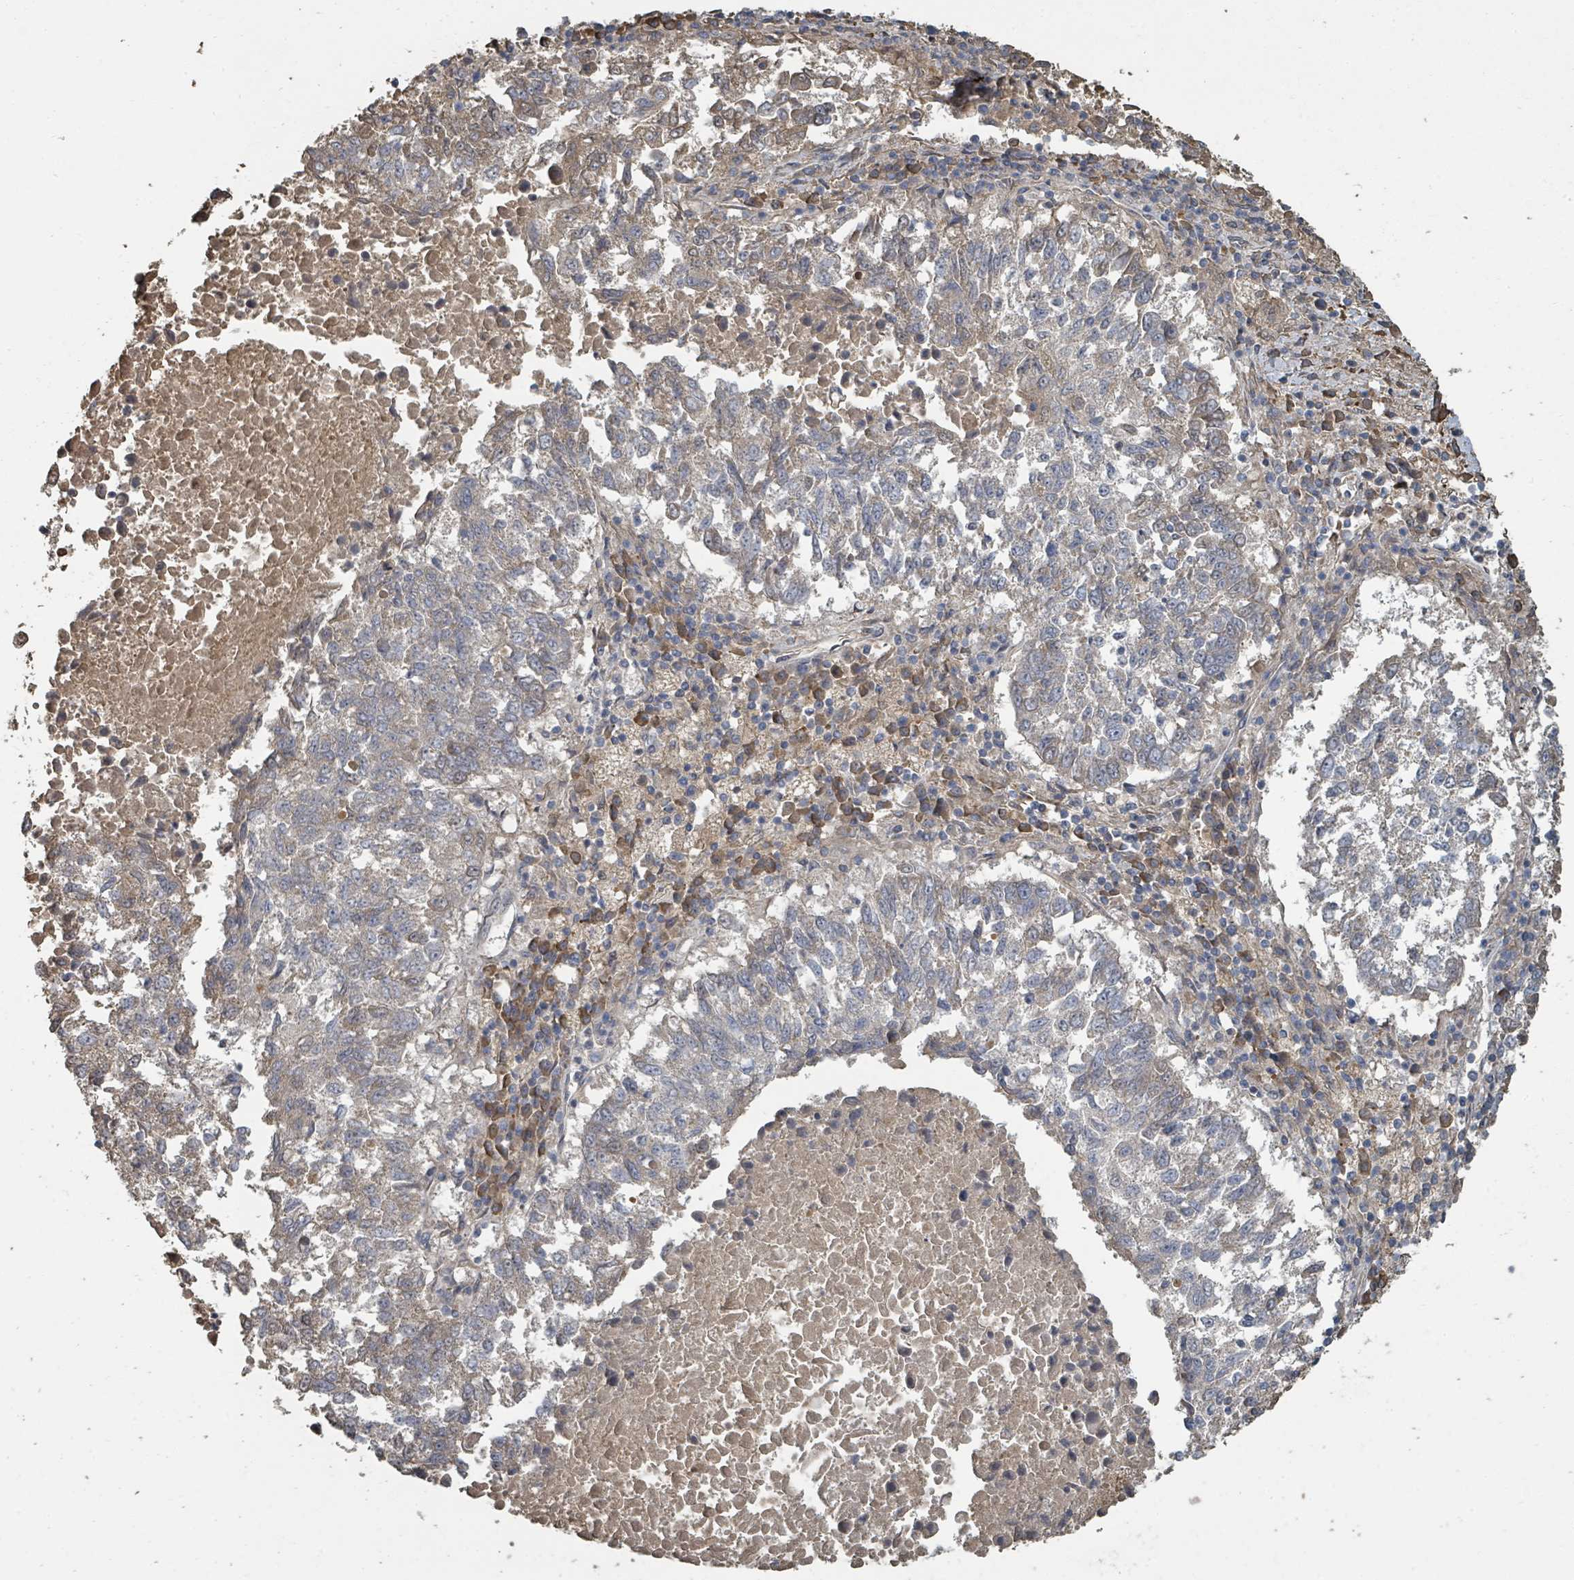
{"staining": {"intensity": "weak", "quantity": "25%-75%", "location": "cytoplasmic/membranous"}, "tissue": "lung cancer", "cell_type": "Tumor cells", "image_type": "cancer", "snomed": [{"axis": "morphology", "description": "Squamous cell carcinoma, NOS"}, {"axis": "topography", "description": "Lung"}], "caption": "The micrograph demonstrates staining of lung cancer, revealing weak cytoplasmic/membranous protein expression (brown color) within tumor cells. (IHC, brightfield microscopy, high magnification).", "gene": "WDFY1", "patient": {"sex": "male", "age": 73}}